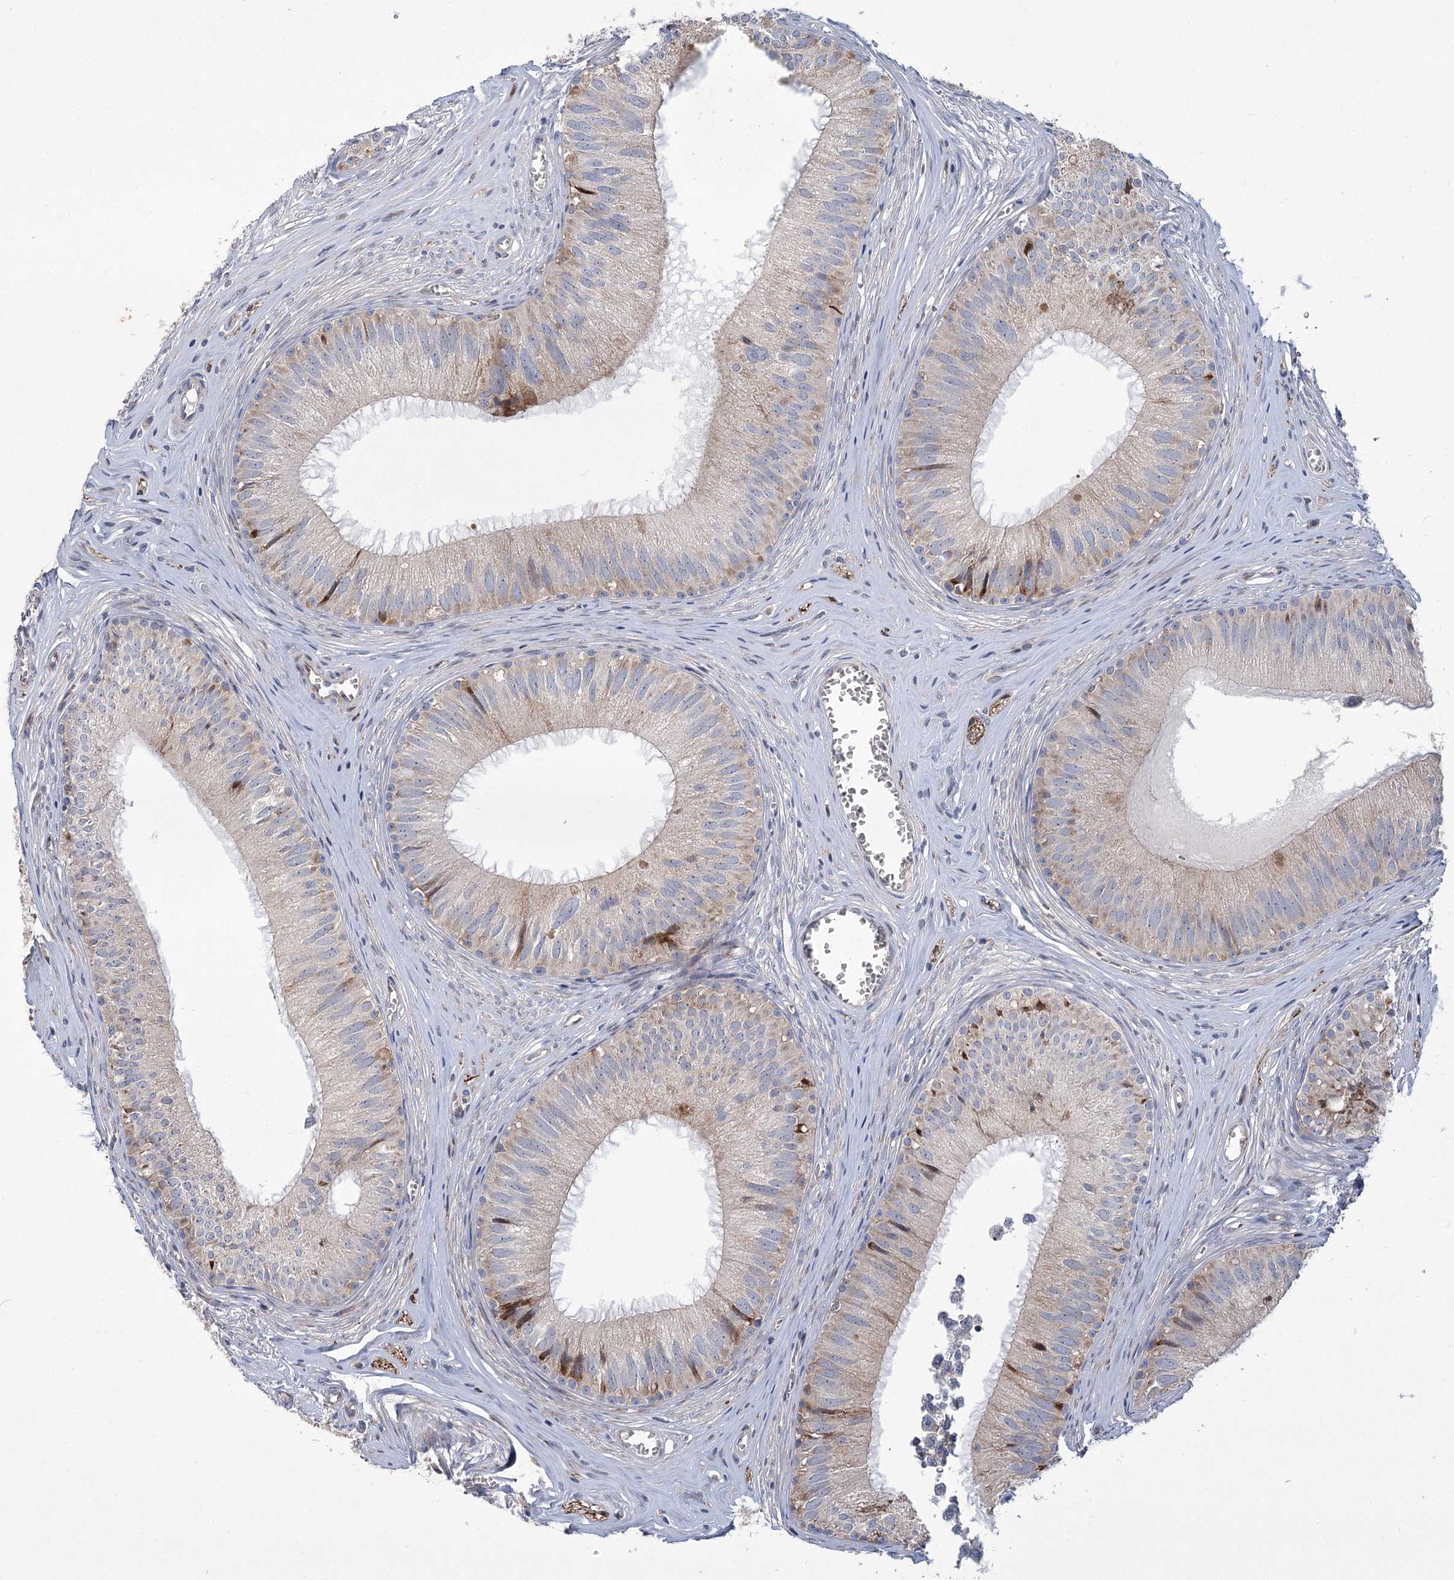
{"staining": {"intensity": "moderate", "quantity": "<25%", "location": "cytoplasmic/membranous"}, "tissue": "epididymis", "cell_type": "Glandular cells", "image_type": "normal", "snomed": [{"axis": "morphology", "description": "Normal tissue, NOS"}, {"axis": "topography", "description": "Epididymis"}], "caption": "Approximately <25% of glandular cells in benign human epididymis reveal moderate cytoplasmic/membranous protein staining as visualized by brown immunohistochemical staining.", "gene": "GCNT4", "patient": {"sex": "male", "age": 36}}